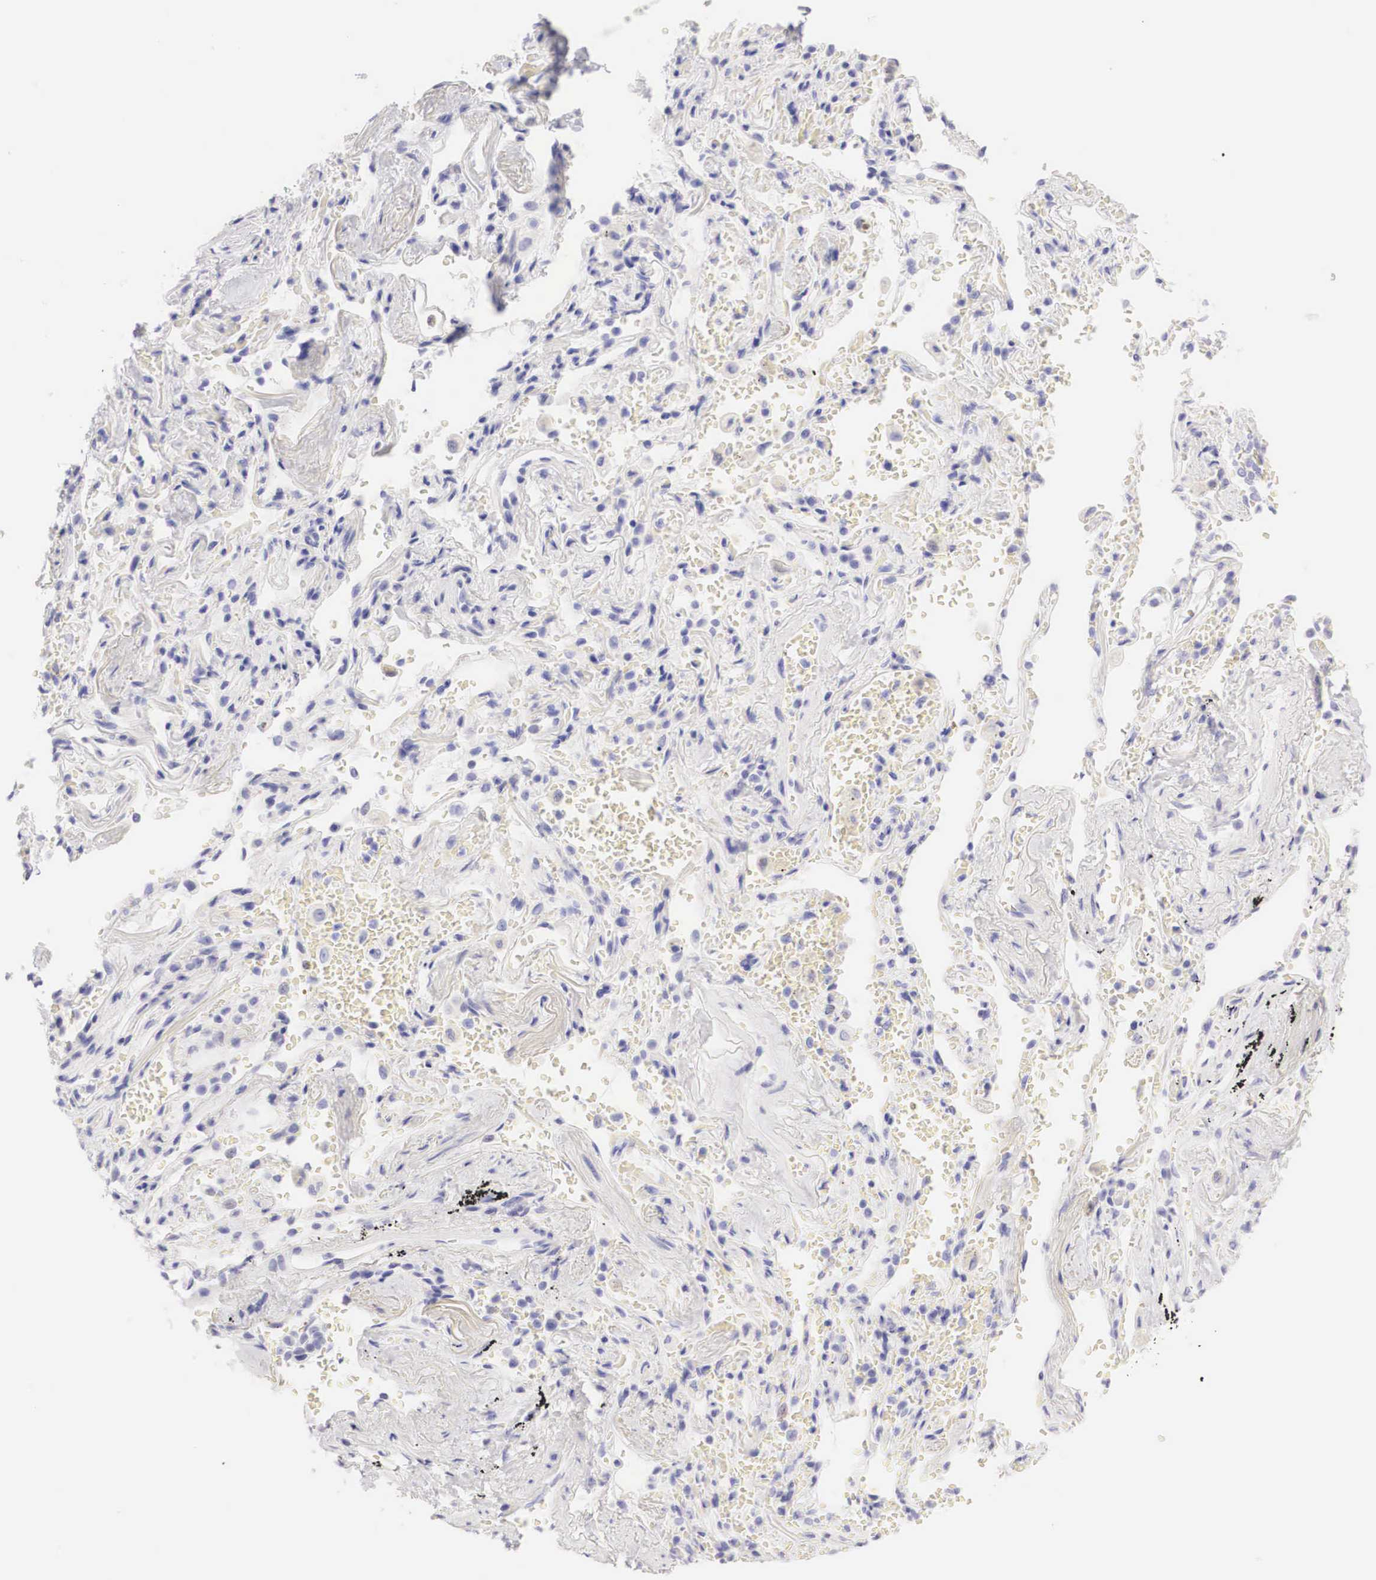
{"staining": {"intensity": "negative", "quantity": "none", "location": "none"}, "tissue": "adipose tissue", "cell_type": "Adipocytes", "image_type": "normal", "snomed": [{"axis": "morphology", "description": "Normal tissue, NOS"}, {"axis": "topography", "description": "Cartilage tissue"}, {"axis": "topography", "description": "Lung"}], "caption": "This is a image of immunohistochemistry staining of normal adipose tissue, which shows no staining in adipocytes. (DAB immunohistochemistry (IHC) with hematoxylin counter stain).", "gene": "TYR", "patient": {"sex": "male", "age": 65}}